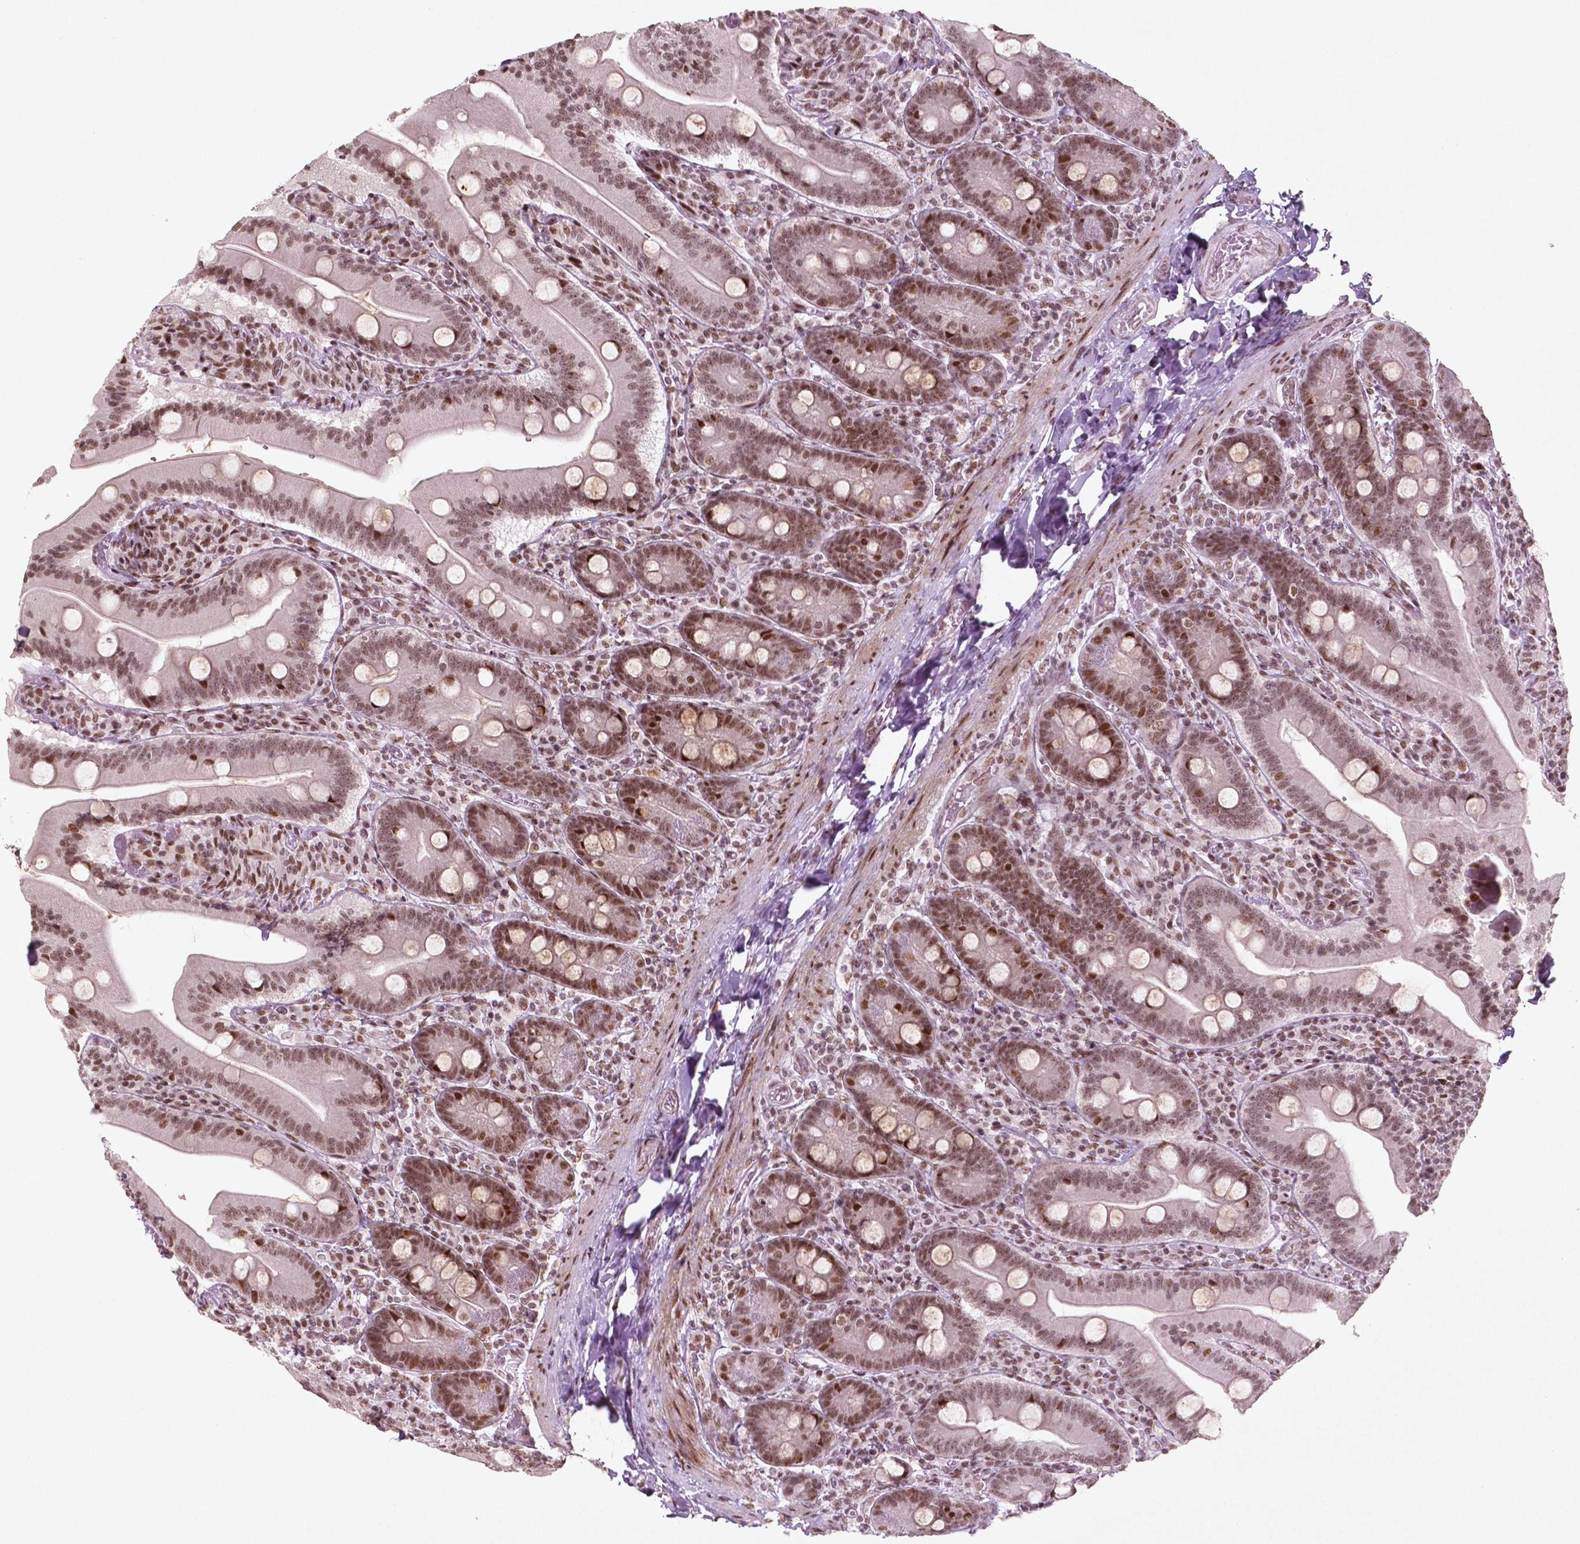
{"staining": {"intensity": "moderate", "quantity": ">75%", "location": "nuclear"}, "tissue": "small intestine", "cell_type": "Glandular cells", "image_type": "normal", "snomed": [{"axis": "morphology", "description": "Normal tissue, NOS"}, {"axis": "topography", "description": "Small intestine"}], "caption": "Protein expression analysis of benign human small intestine reveals moderate nuclear staining in about >75% of glandular cells. The staining was performed using DAB (3,3'-diaminobenzidine), with brown indicating positive protein expression. Nuclei are stained blue with hematoxylin.", "gene": "HMG20B", "patient": {"sex": "male", "age": 37}}